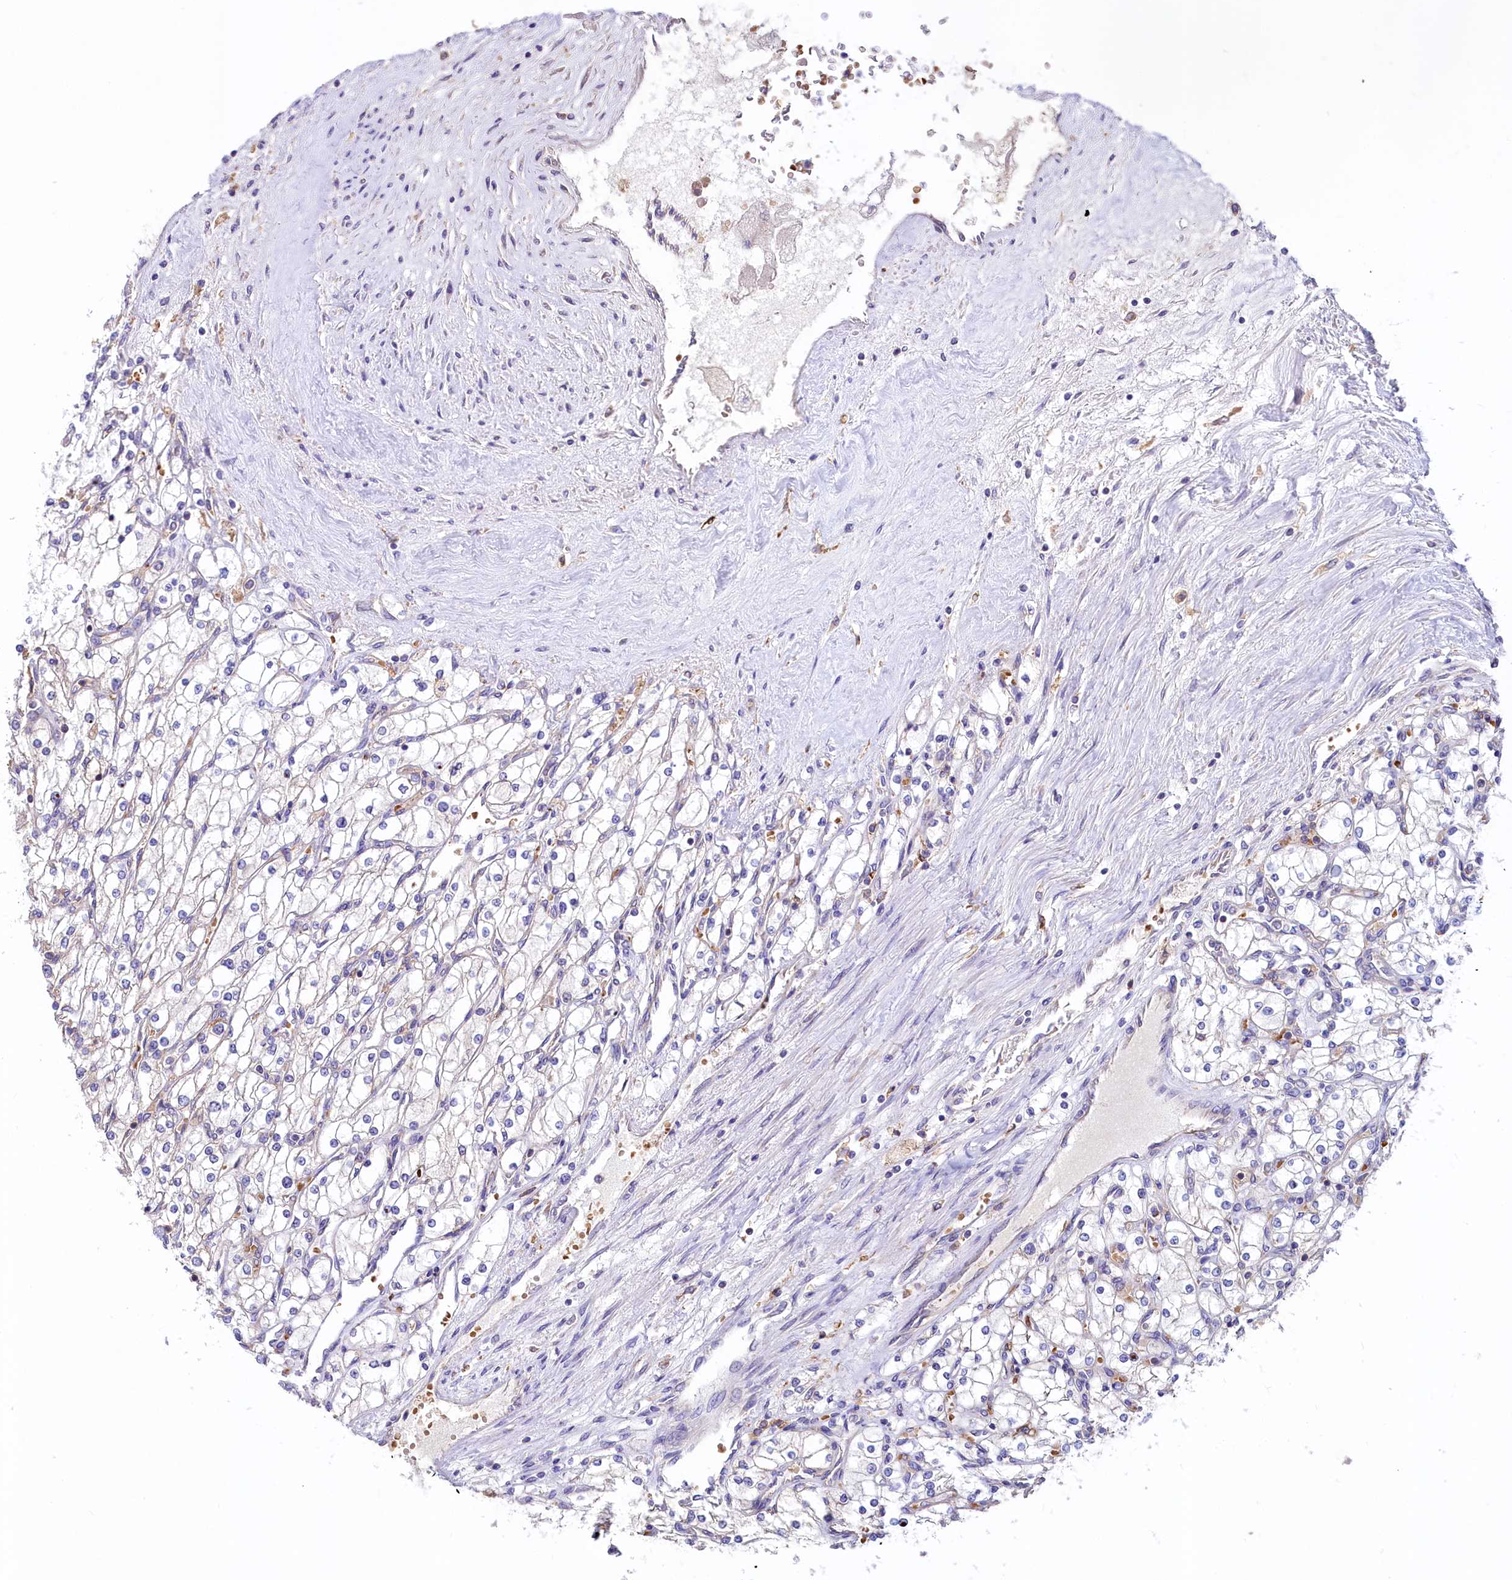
{"staining": {"intensity": "negative", "quantity": "none", "location": "none"}, "tissue": "renal cancer", "cell_type": "Tumor cells", "image_type": "cancer", "snomed": [{"axis": "morphology", "description": "Adenocarcinoma, NOS"}, {"axis": "topography", "description": "Kidney"}], "caption": "Immunohistochemistry of human renal cancer (adenocarcinoma) demonstrates no expression in tumor cells.", "gene": "HPS6", "patient": {"sex": "male", "age": 80}}